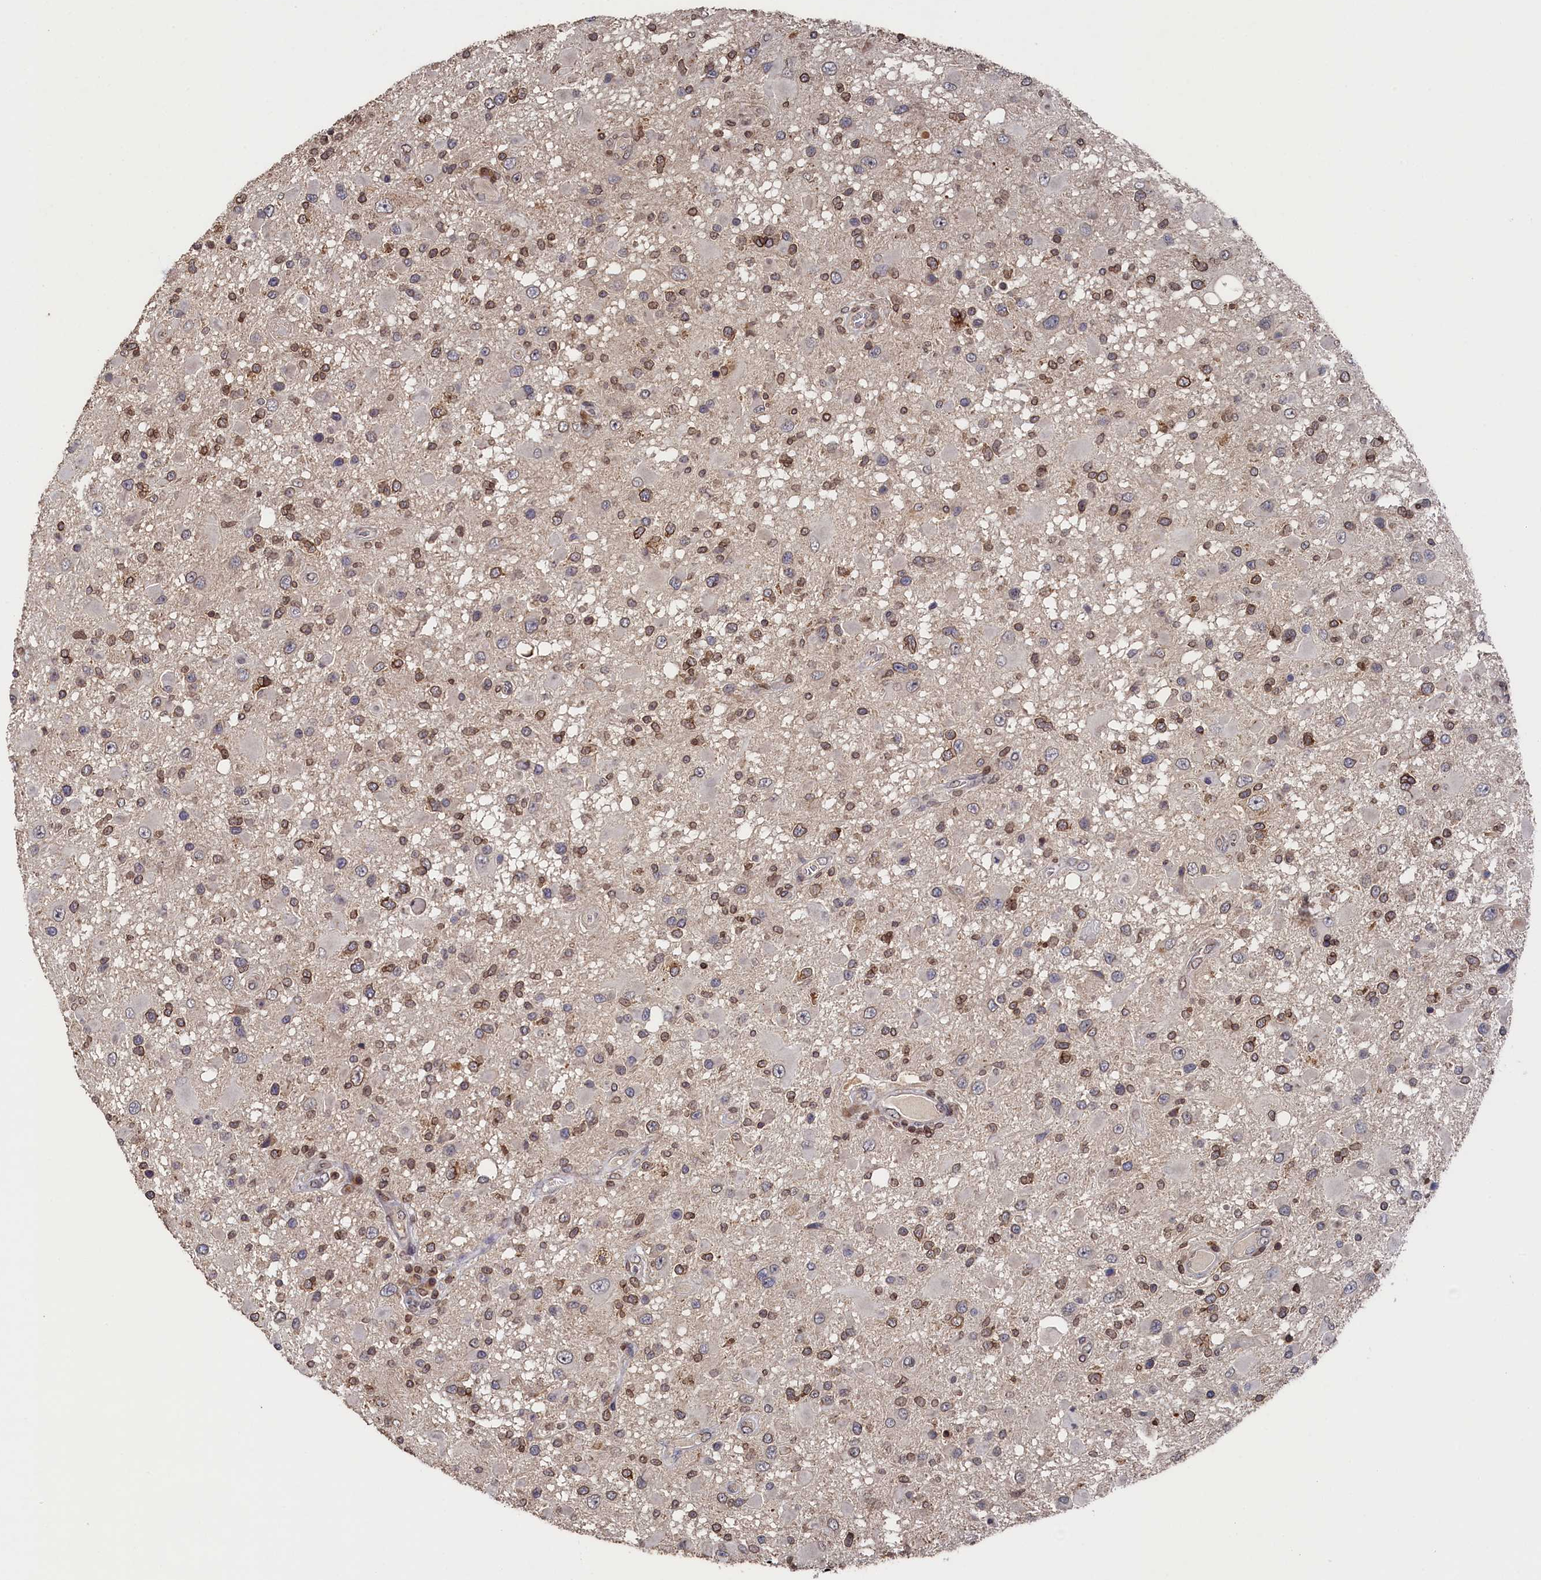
{"staining": {"intensity": "moderate", "quantity": ">75%", "location": "cytoplasmic/membranous,nuclear"}, "tissue": "glioma", "cell_type": "Tumor cells", "image_type": "cancer", "snomed": [{"axis": "morphology", "description": "Glioma, malignant, High grade"}, {"axis": "topography", "description": "Brain"}], "caption": "DAB (3,3'-diaminobenzidine) immunohistochemical staining of high-grade glioma (malignant) exhibits moderate cytoplasmic/membranous and nuclear protein expression in about >75% of tumor cells. The staining was performed using DAB to visualize the protein expression in brown, while the nuclei were stained in blue with hematoxylin (Magnification: 20x).", "gene": "ANKEF1", "patient": {"sex": "male", "age": 53}}